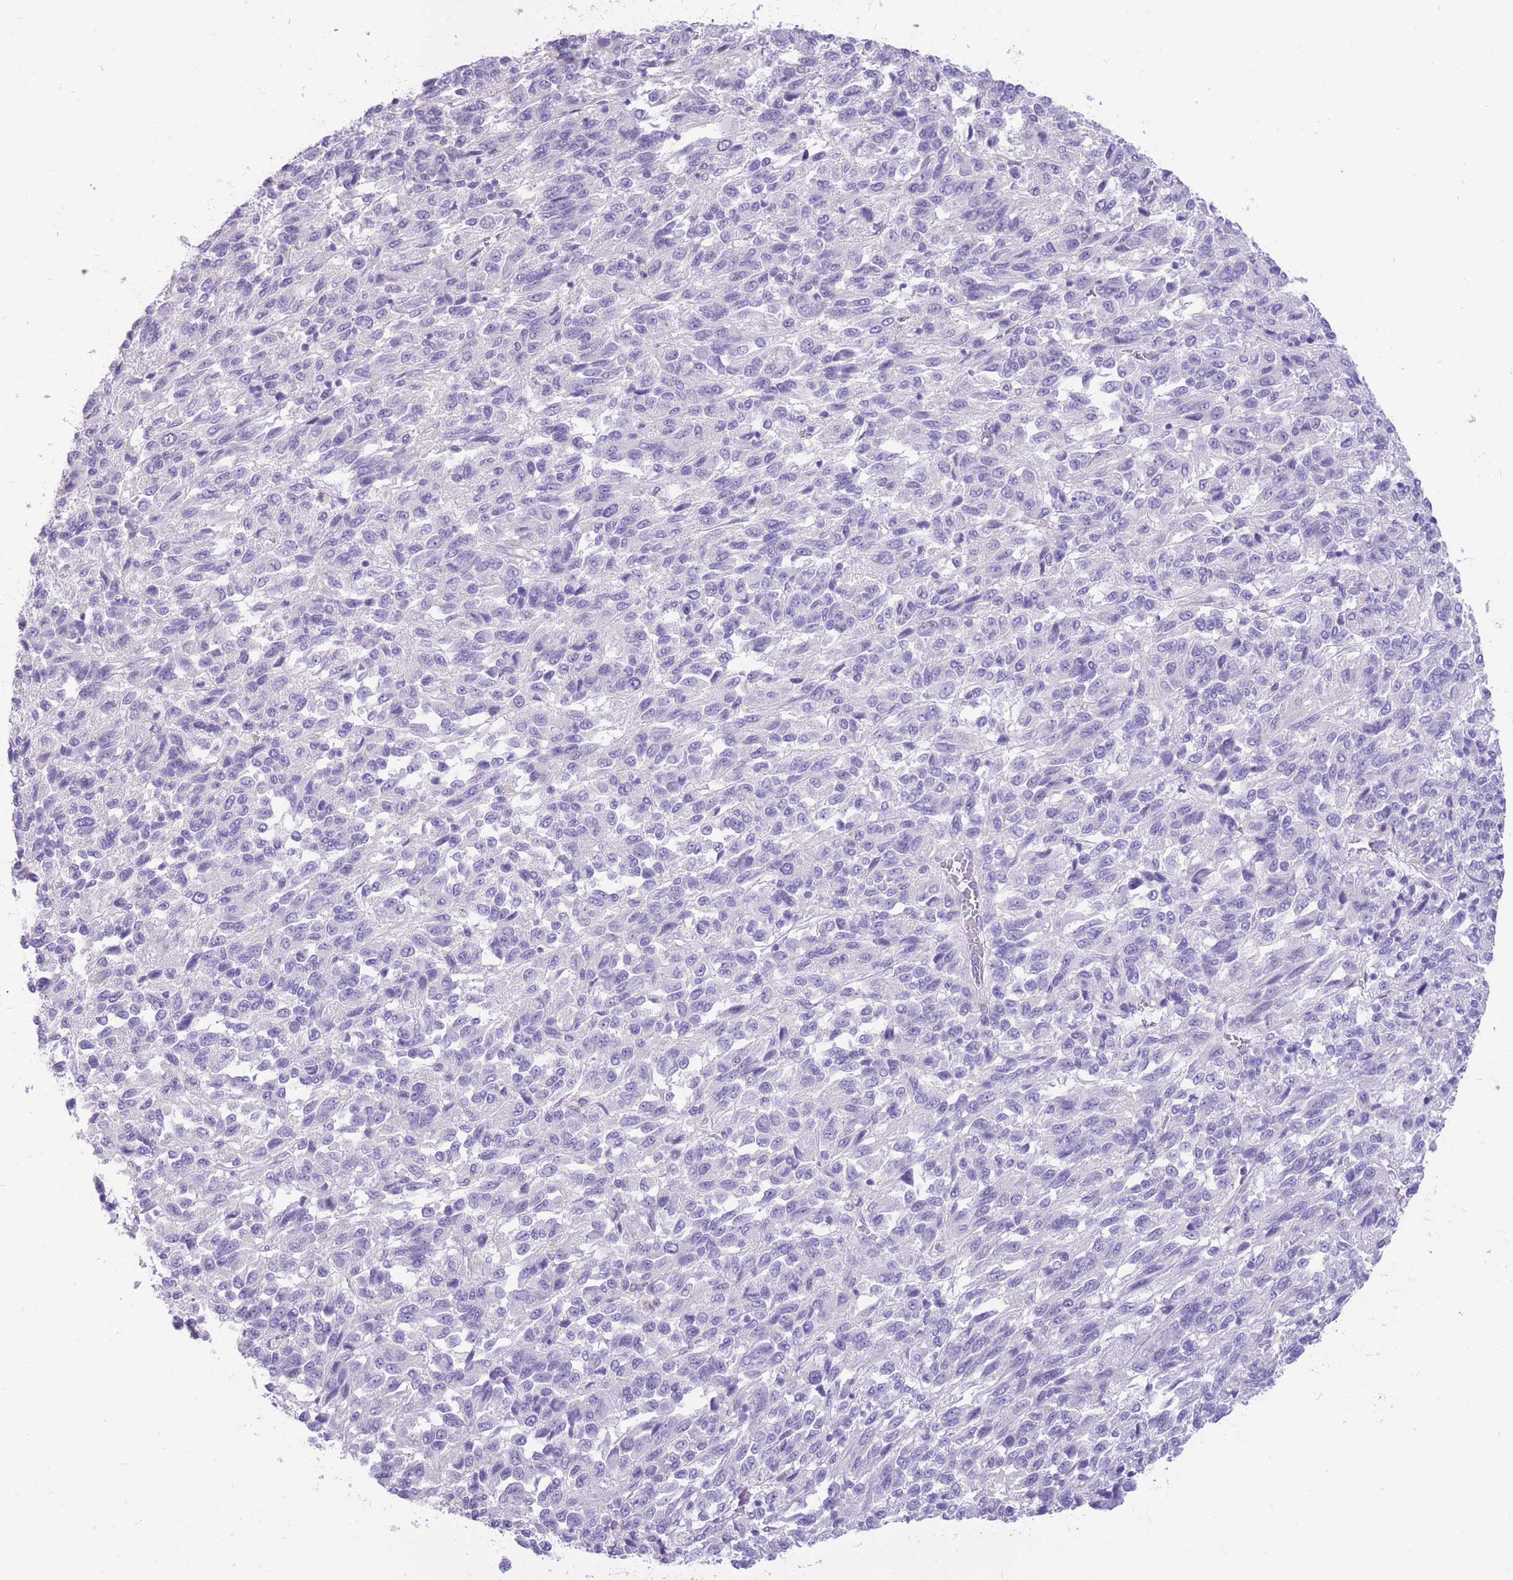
{"staining": {"intensity": "negative", "quantity": "none", "location": "none"}, "tissue": "melanoma", "cell_type": "Tumor cells", "image_type": "cancer", "snomed": [{"axis": "morphology", "description": "Malignant melanoma, Metastatic site"}, {"axis": "topography", "description": "Lung"}], "caption": "Melanoma was stained to show a protein in brown. There is no significant staining in tumor cells.", "gene": "ZNF311", "patient": {"sex": "male", "age": 64}}